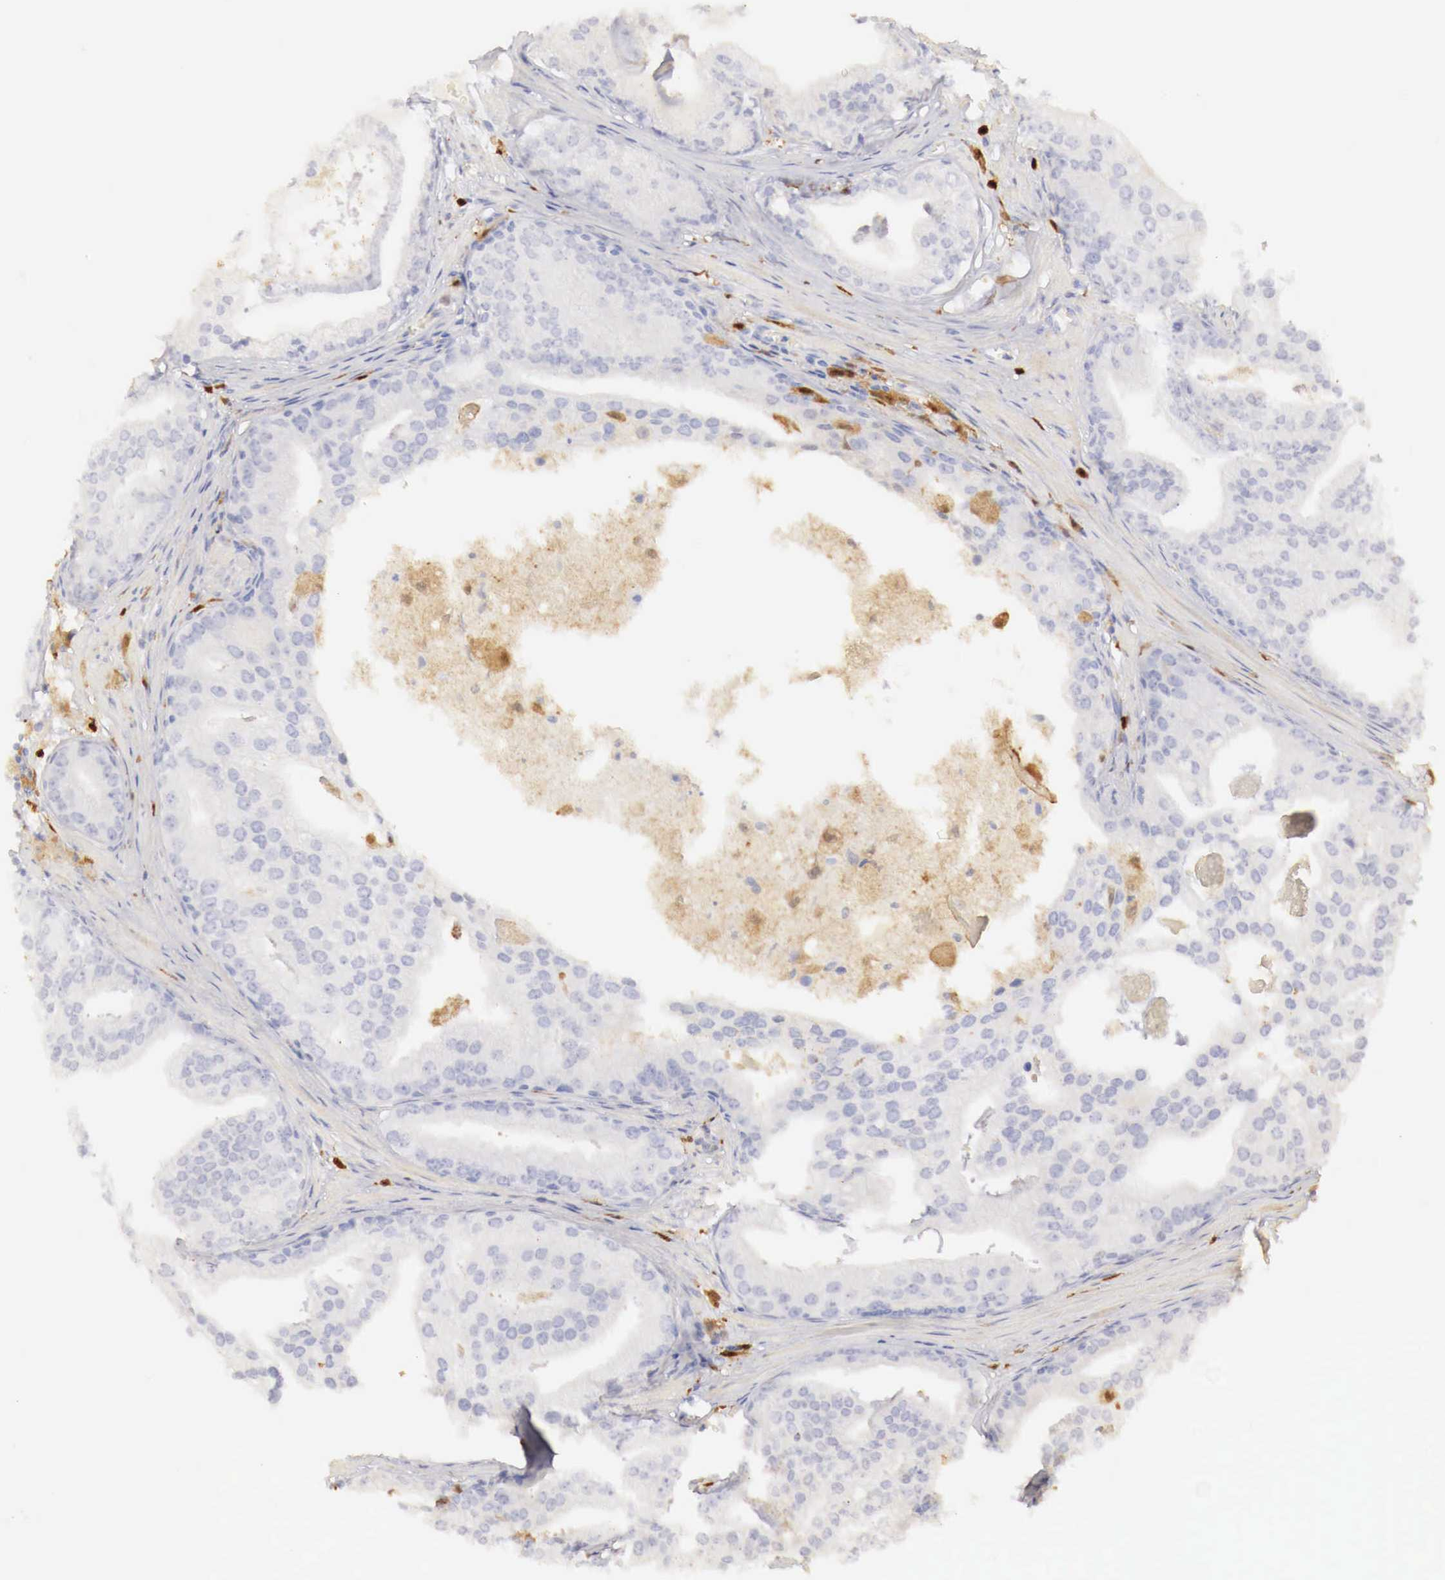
{"staining": {"intensity": "negative", "quantity": "none", "location": "none"}, "tissue": "prostate cancer", "cell_type": "Tumor cells", "image_type": "cancer", "snomed": [{"axis": "morphology", "description": "Adenocarcinoma, High grade"}, {"axis": "topography", "description": "Prostate"}], "caption": "This is an immunohistochemistry histopathology image of human high-grade adenocarcinoma (prostate). There is no positivity in tumor cells.", "gene": "RENBP", "patient": {"sex": "male", "age": 56}}